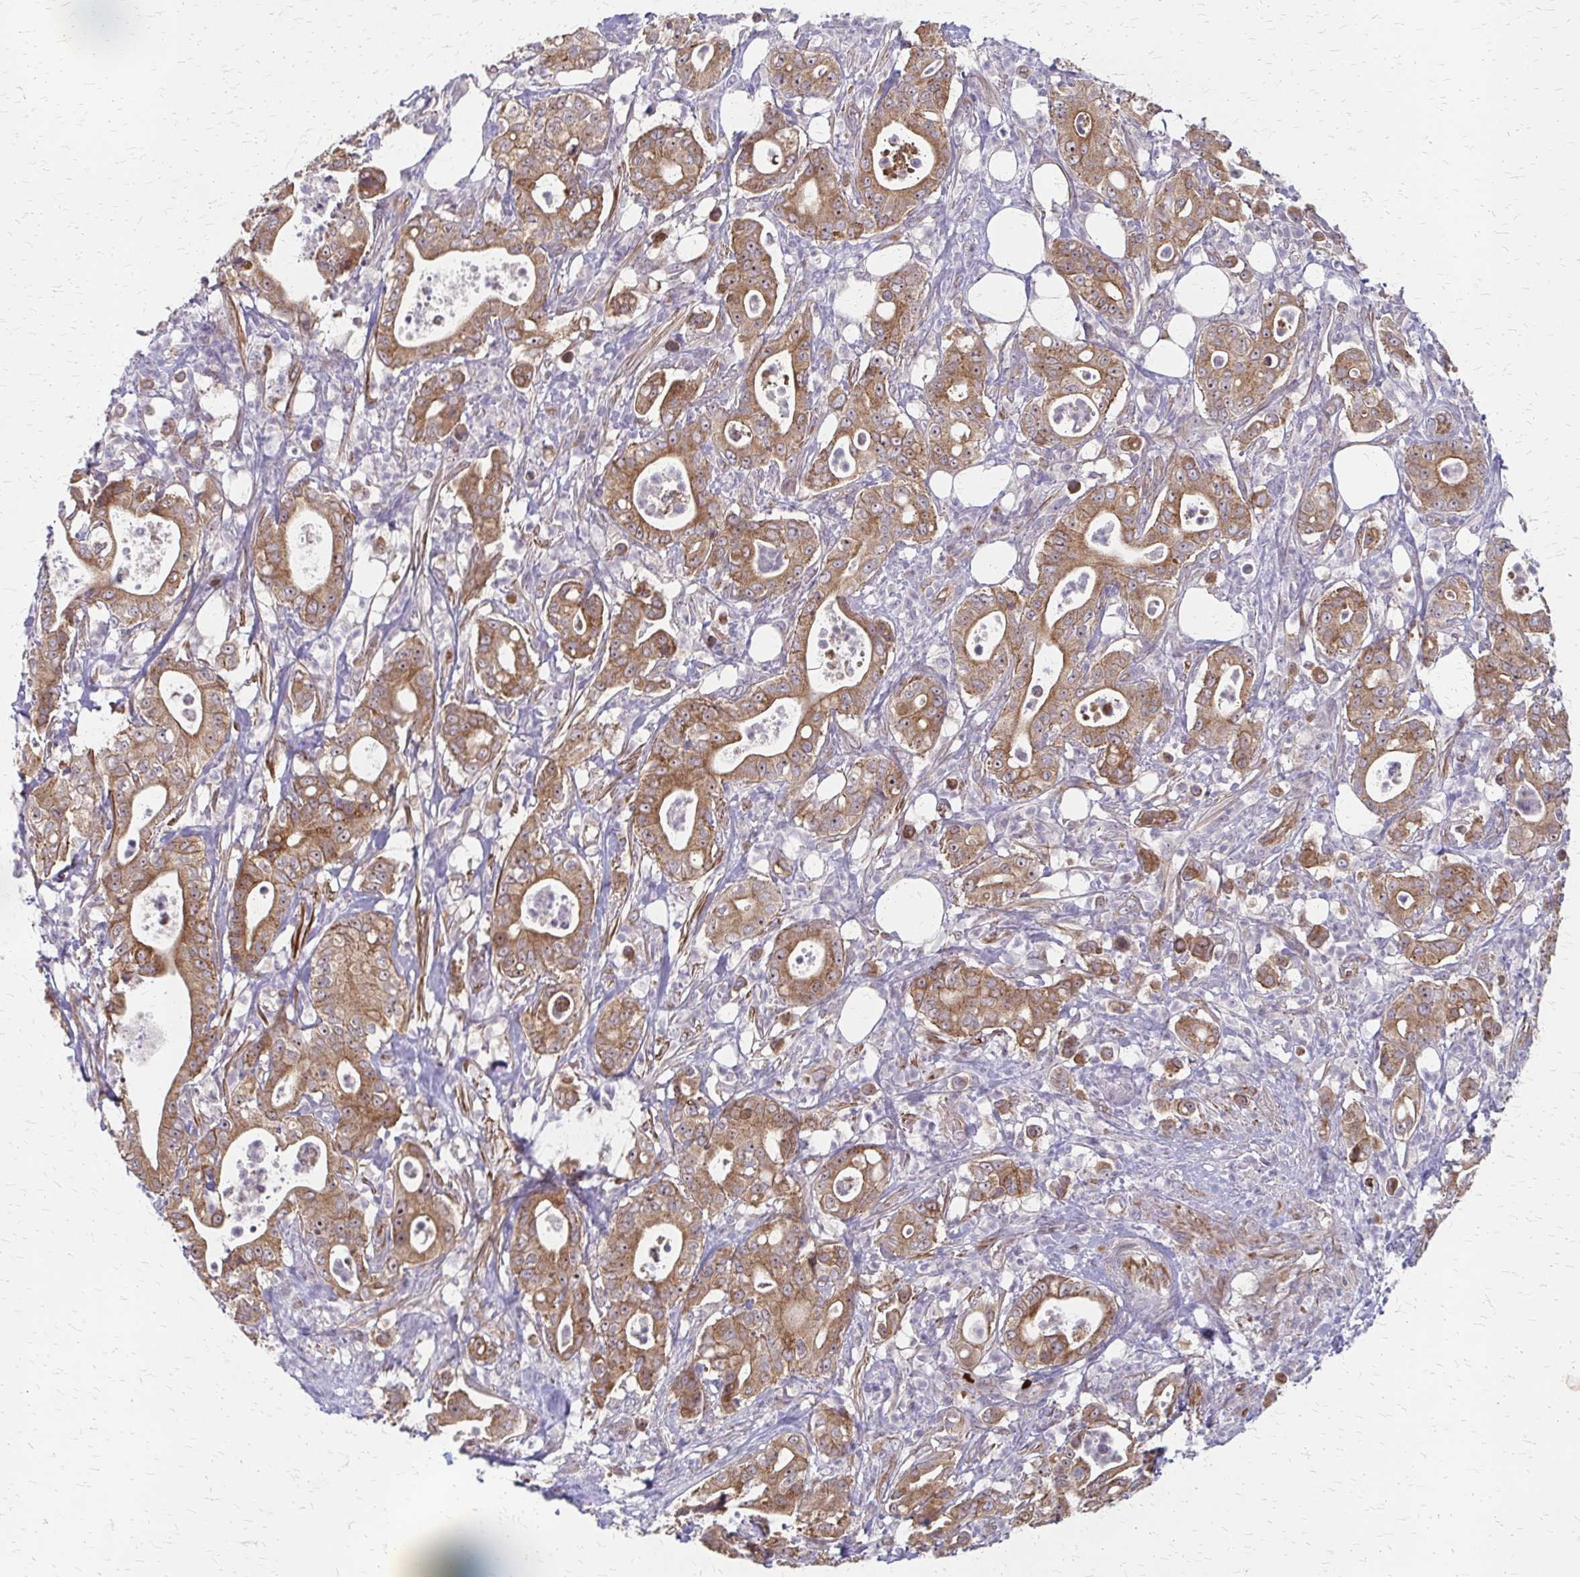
{"staining": {"intensity": "moderate", "quantity": ">75%", "location": "cytoplasmic/membranous"}, "tissue": "pancreatic cancer", "cell_type": "Tumor cells", "image_type": "cancer", "snomed": [{"axis": "morphology", "description": "Adenocarcinoma, NOS"}, {"axis": "topography", "description": "Pancreas"}], "caption": "Pancreatic cancer tissue exhibits moderate cytoplasmic/membranous positivity in approximately >75% of tumor cells, visualized by immunohistochemistry.", "gene": "ZNF383", "patient": {"sex": "male", "age": 71}}